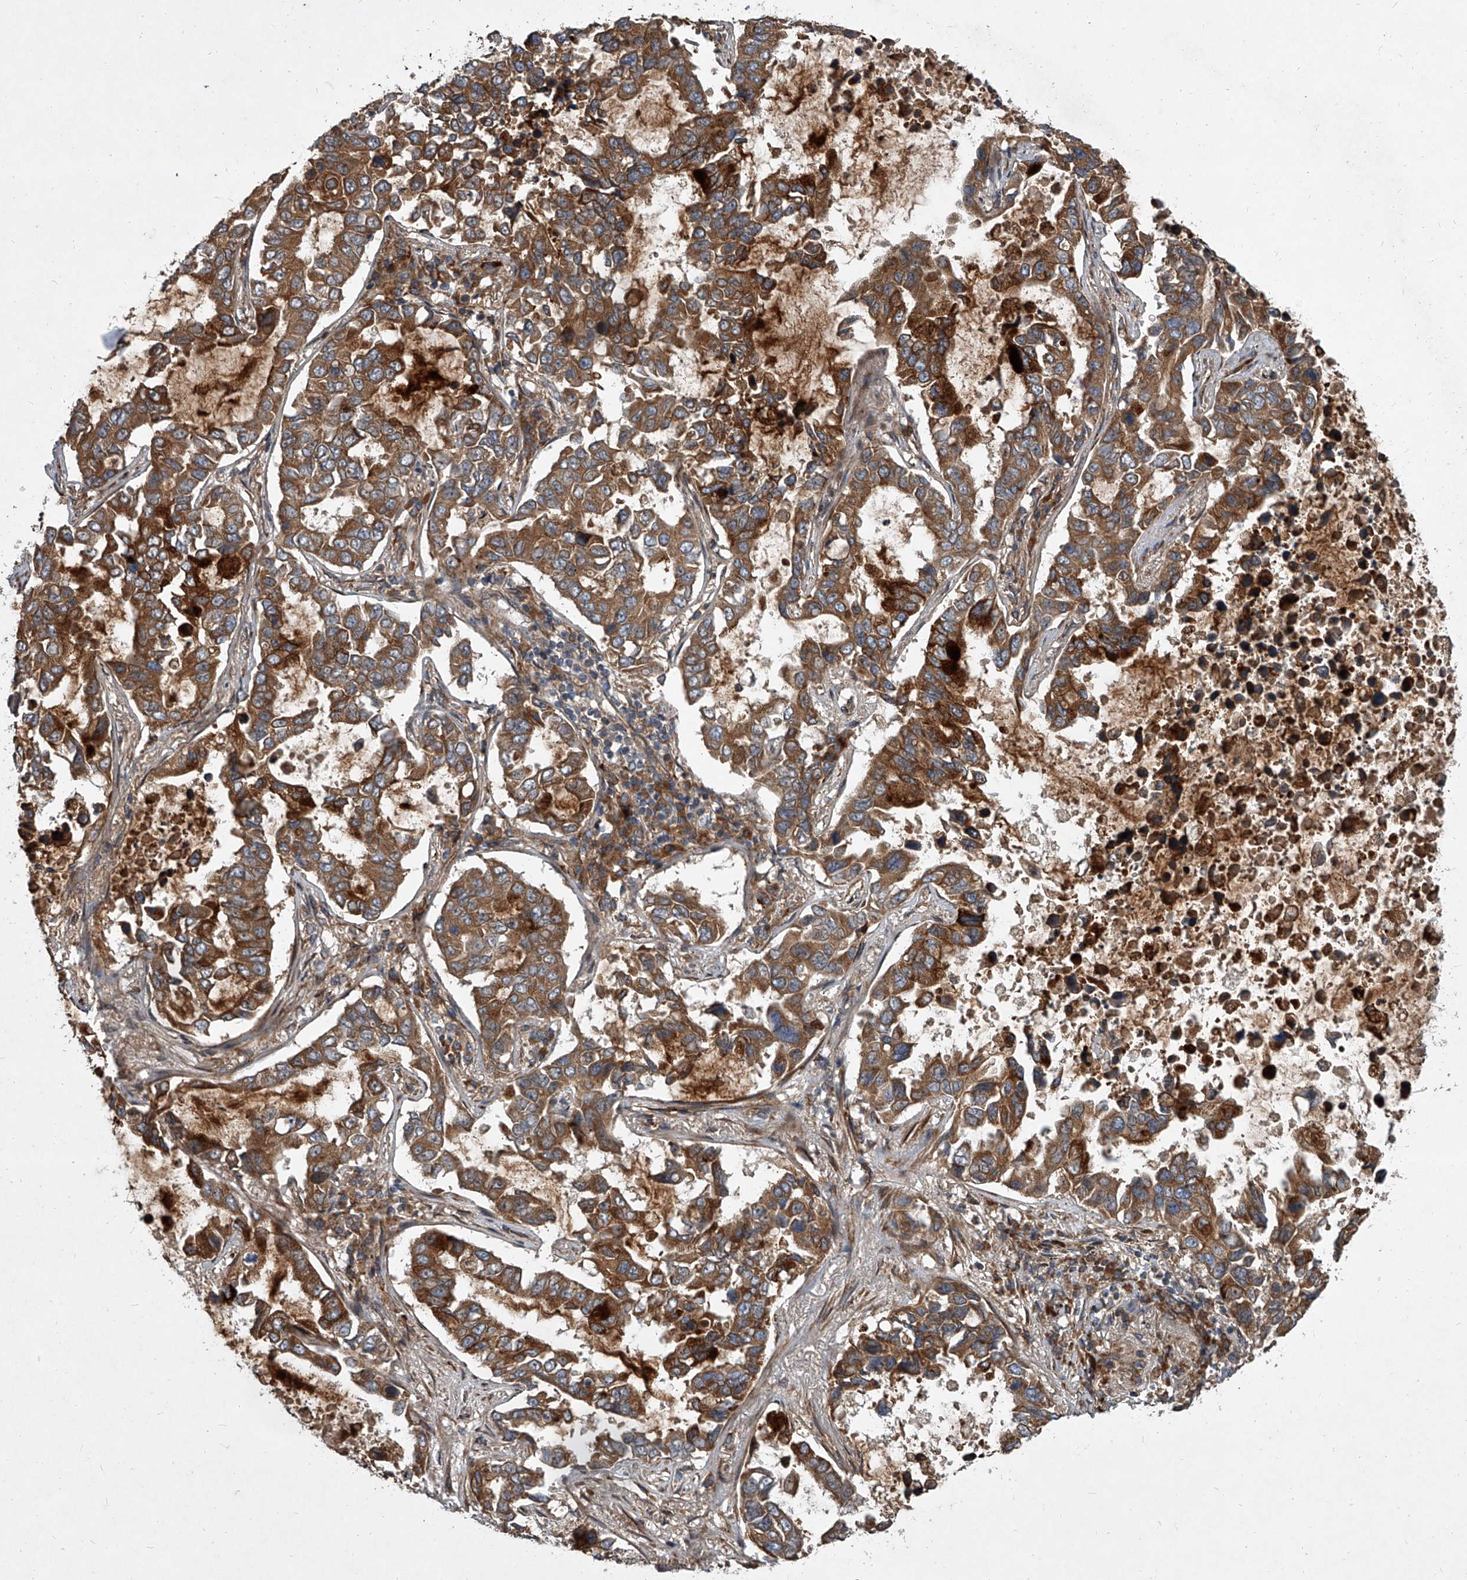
{"staining": {"intensity": "strong", "quantity": "25%-75%", "location": "cytoplasmic/membranous"}, "tissue": "lung cancer", "cell_type": "Tumor cells", "image_type": "cancer", "snomed": [{"axis": "morphology", "description": "Adenocarcinoma, NOS"}, {"axis": "topography", "description": "Lung"}], "caption": "This photomicrograph exhibits lung cancer stained with IHC to label a protein in brown. The cytoplasmic/membranous of tumor cells show strong positivity for the protein. Nuclei are counter-stained blue.", "gene": "EVA1C", "patient": {"sex": "male", "age": 64}}